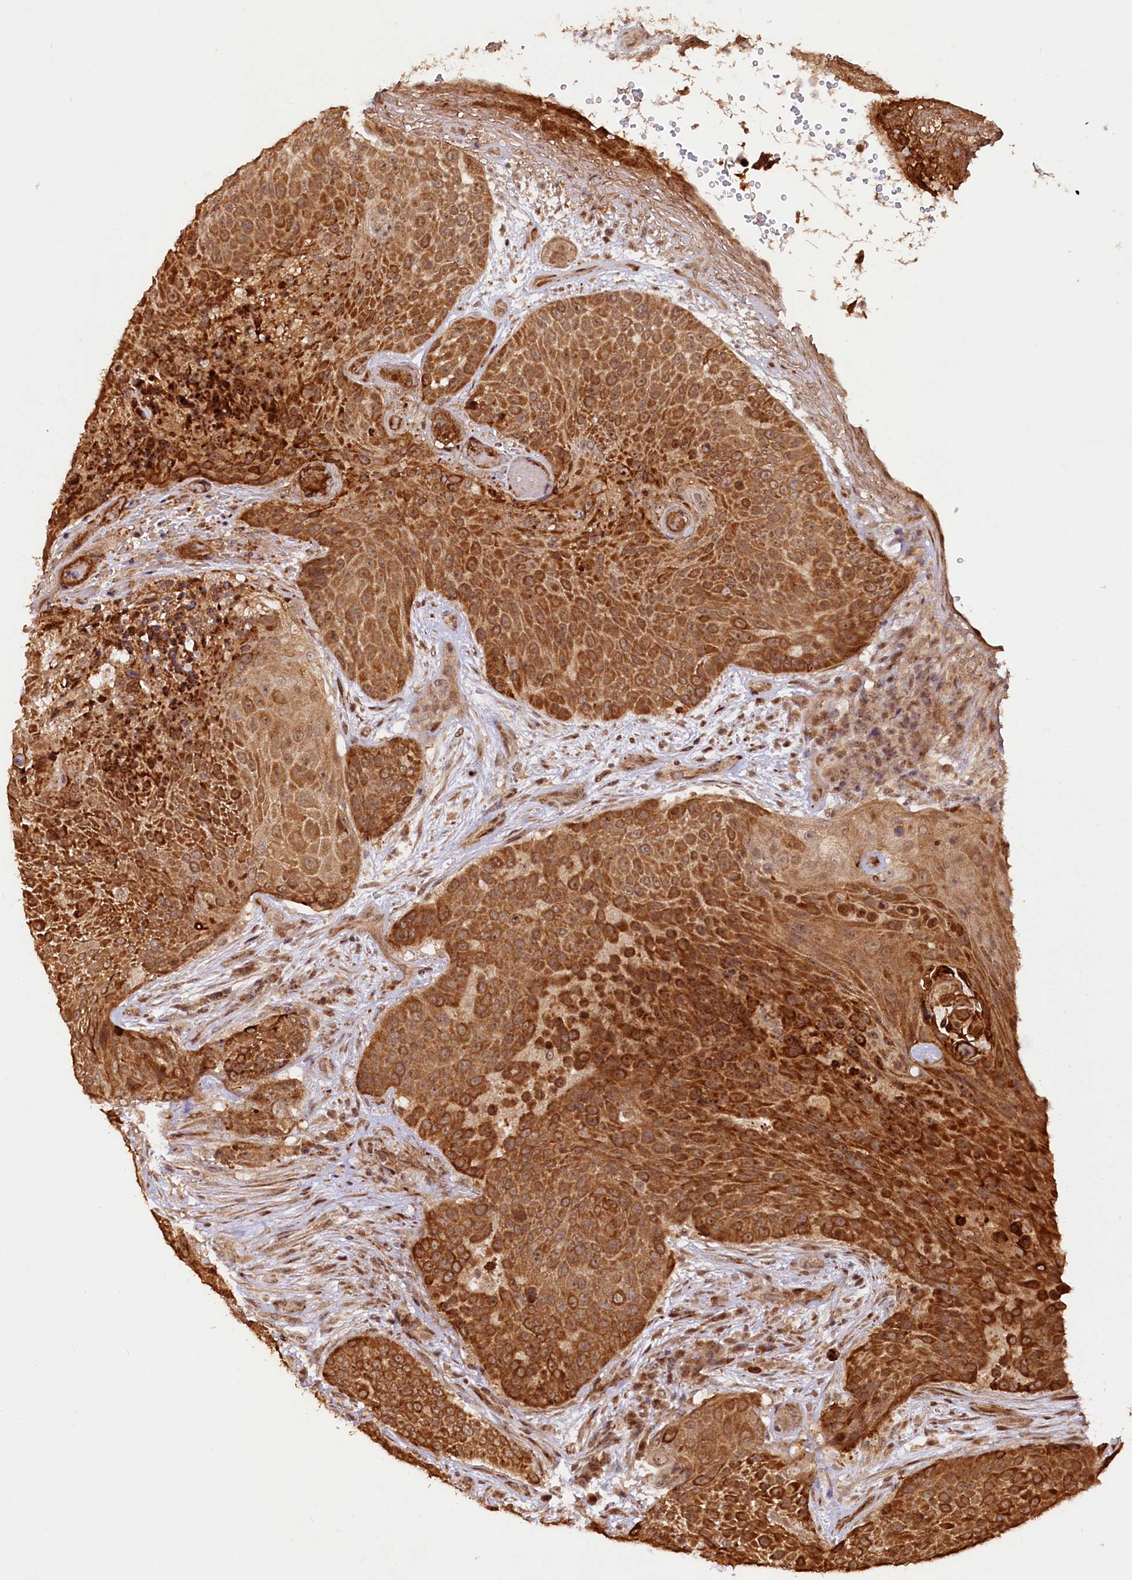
{"staining": {"intensity": "strong", "quantity": ">75%", "location": "cytoplasmic/membranous,nuclear"}, "tissue": "urothelial cancer", "cell_type": "Tumor cells", "image_type": "cancer", "snomed": [{"axis": "morphology", "description": "Urothelial carcinoma, High grade"}, {"axis": "topography", "description": "Urinary bladder"}], "caption": "Protein staining shows strong cytoplasmic/membranous and nuclear positivity in about >75% of tumor cells in urothelial carcinoma (high-grade).", "gene": "SHPRH", "patient": {"sex": "female", "age": 63}}